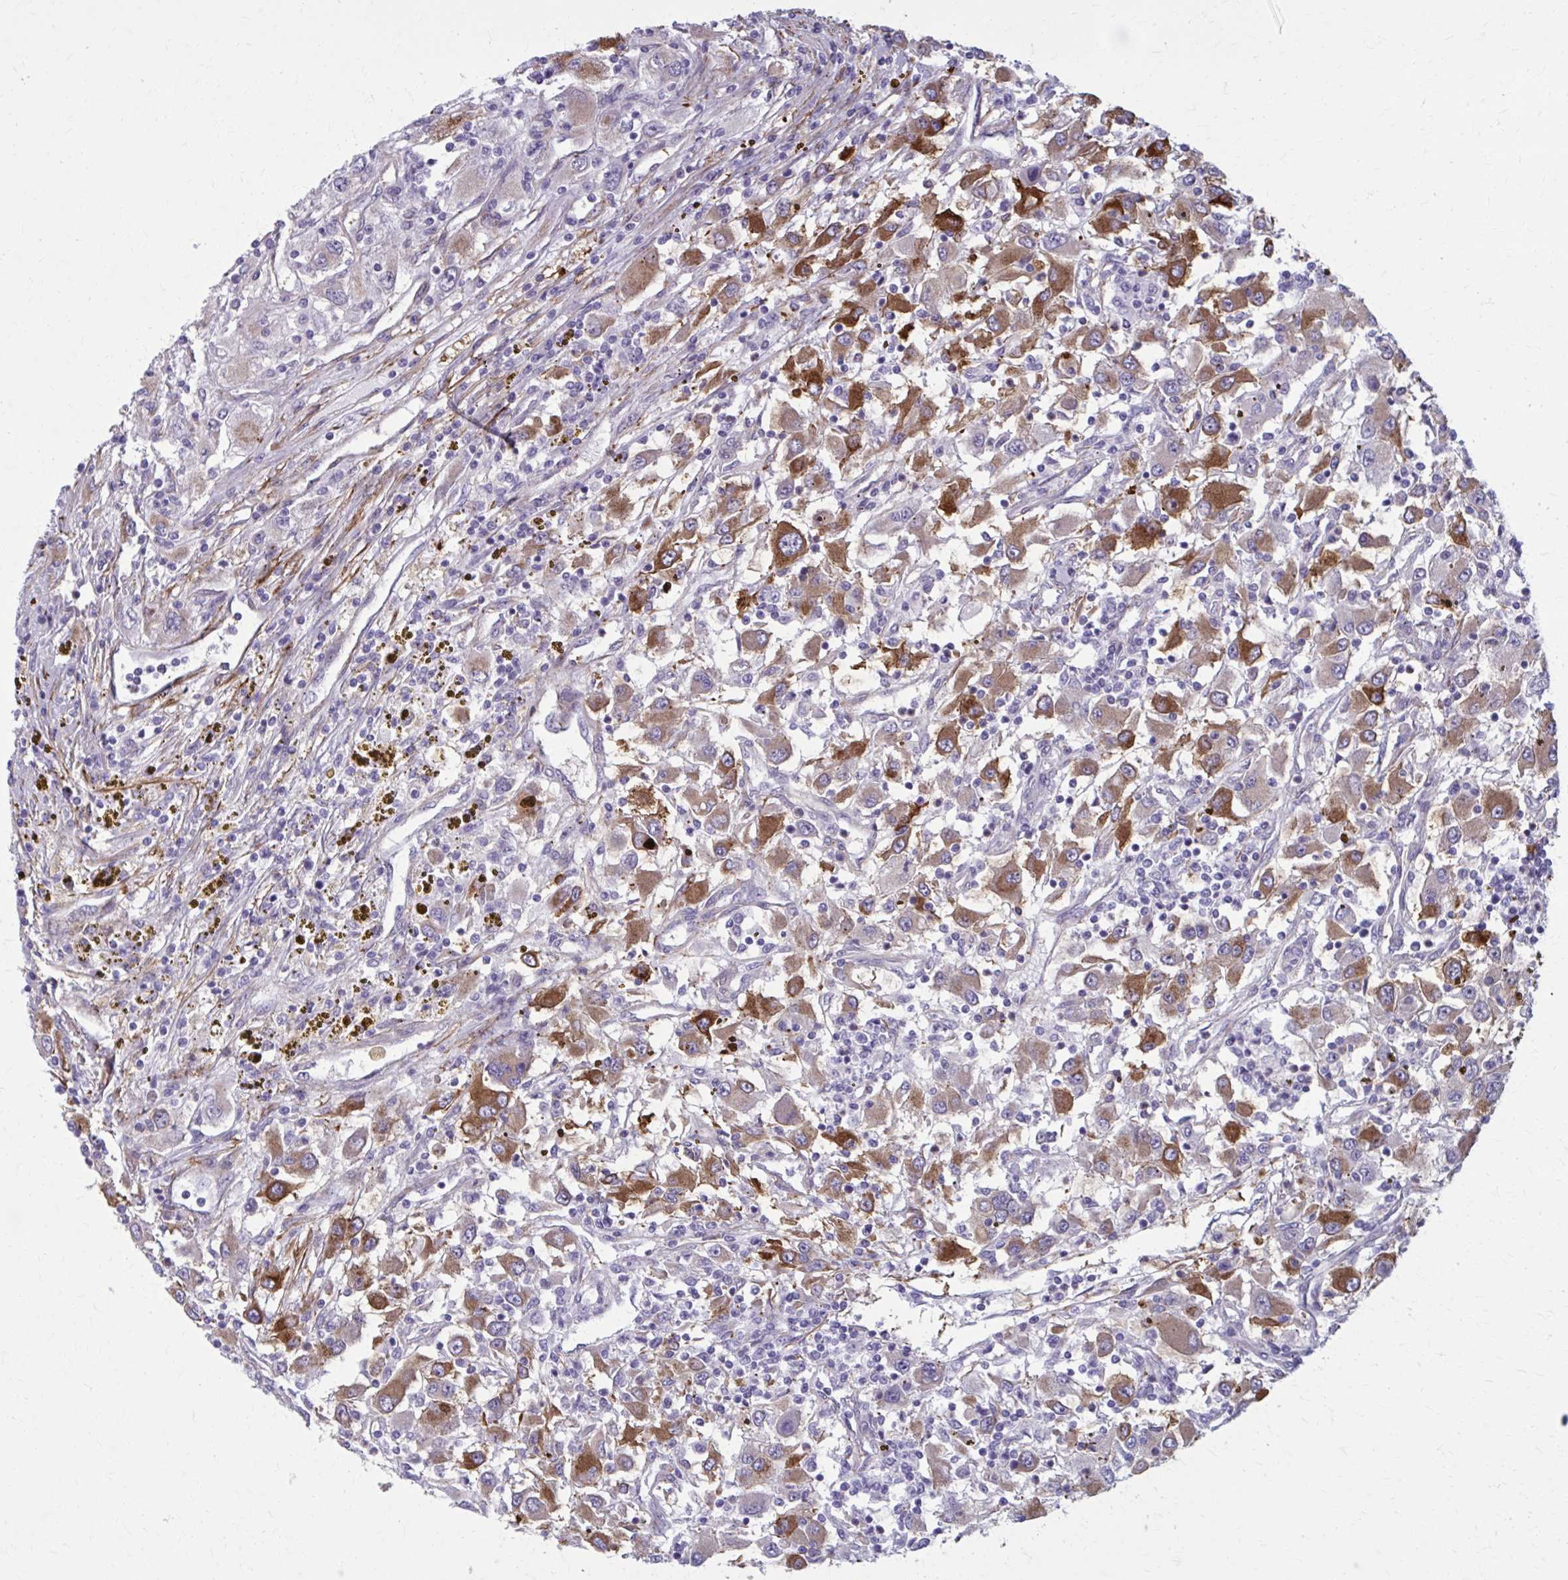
{"staining": {"intensity": "moderate", "quantity": "25%-75%", "location": "cytoplasmic/membranous"}, "tissue": "renal cancer", "cell_type": "Tumor cells", "image_type": "cancer", "snomed": [{"axis": "morphology", "description": "Adenocarcinoma, NOS"}, {"axis": "topography", "description": "Kidney"}], "caption": "Tumor cells reveal medium levels of moderate cytoplasmic/membranous staining in approximately 25%-75% of cells in human renal cancer. Using DAB (3,3'-diaminobenzidine) (brown) and hematoxylin (blue) stains, captured at high magnification using brightfield microscopy.", "gene": "AKAP12", "patient": {"sex": "female", "age": 67}}